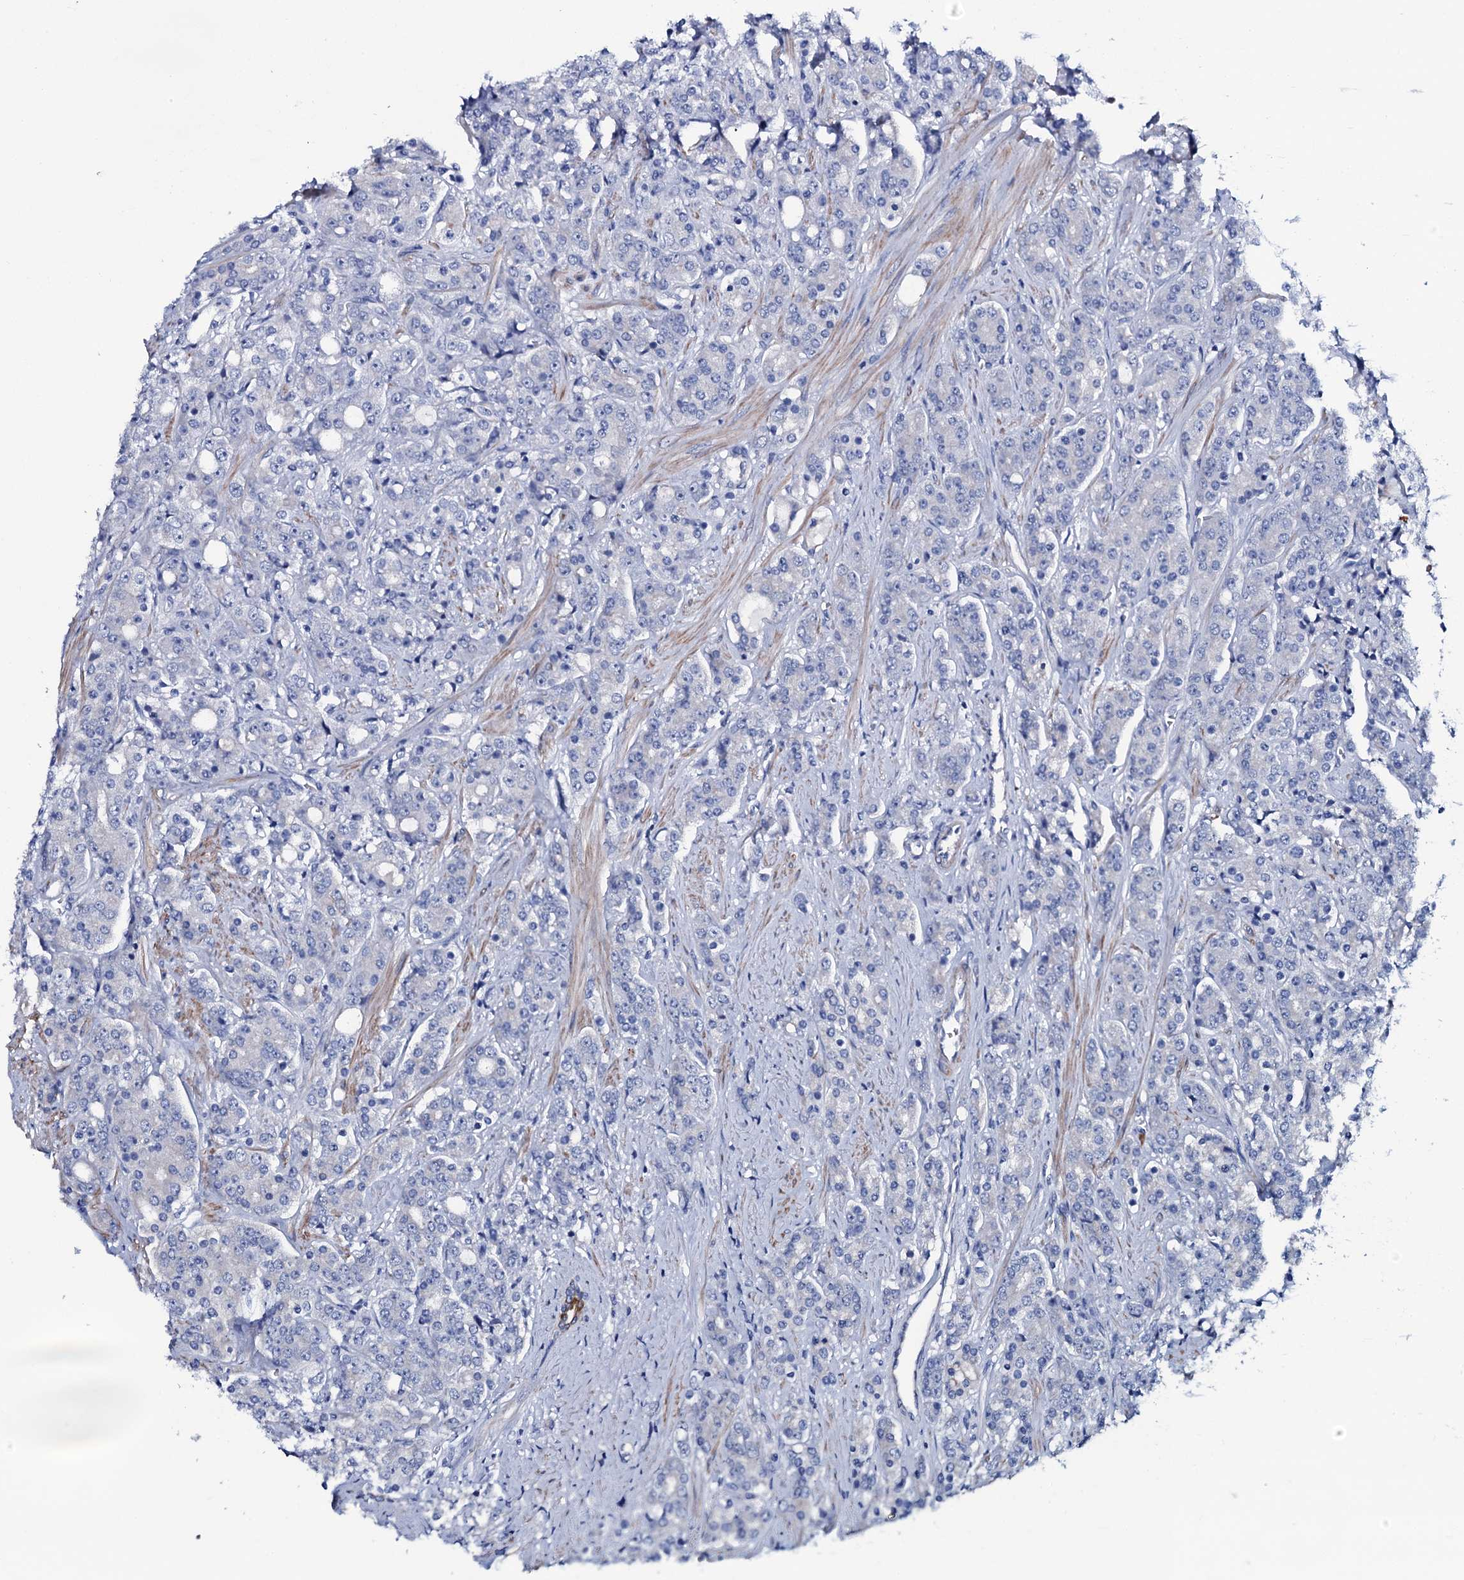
{"staining": {"intensity": "negative", "quantity": "none", "location": "none"}, "tissue": "prostate cancer", "cell_type": "Tumor cells", "image_type": "cancer", "snomed": [{"axis": "morphology", "description": "Adenocarcinoma, High grade"}, {"axis": "topography", "description": "Prostate"}], "caption": "Tumor cells show no significant staining in adenocarcinoma (high-grade) (prostate).", "gene": "GYS2", "patient": {"sex": "male", "age": 62}}